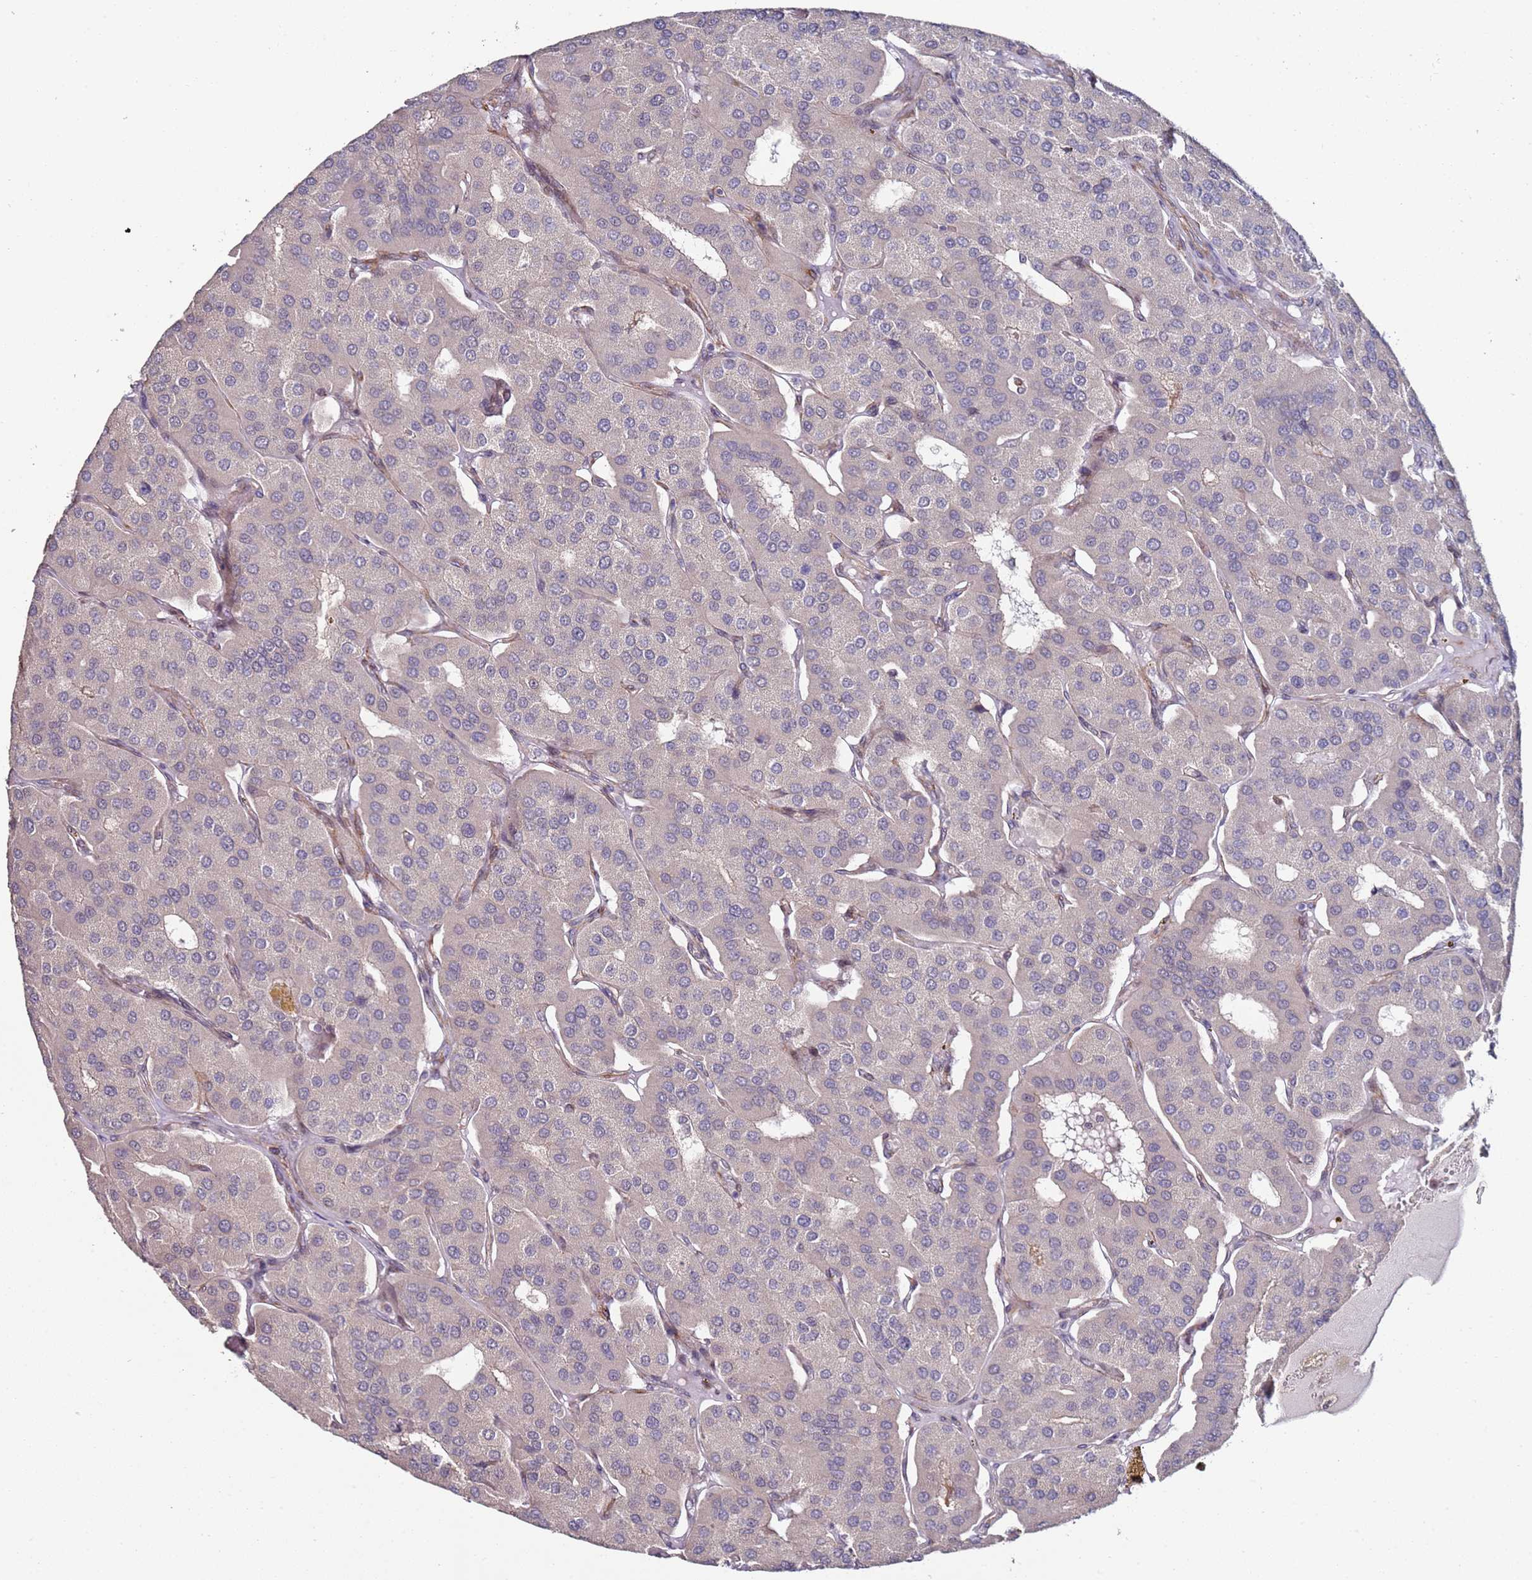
{"staining": {"intensity": "negative", "quantity": "none", "location": "none"}, "tissue": "parathyroid gland", "cell_type": "Glandular cells", "image_type": "normal", "snomed": [{"axis": "morphology", "description": "Normal tissue, NOS"}, {"axis": "morphology", "description": "Adenoma, NOS"}, {"axis": "topography", "description": "Parathyroid gland"}], "caption": "IHC micrograph of benign parathyroid gland stained for a protein (brown), which shows no positivity in glandular cells.", "gene": "DUSP28", "patient": {"sex": "female", "age": 86}}